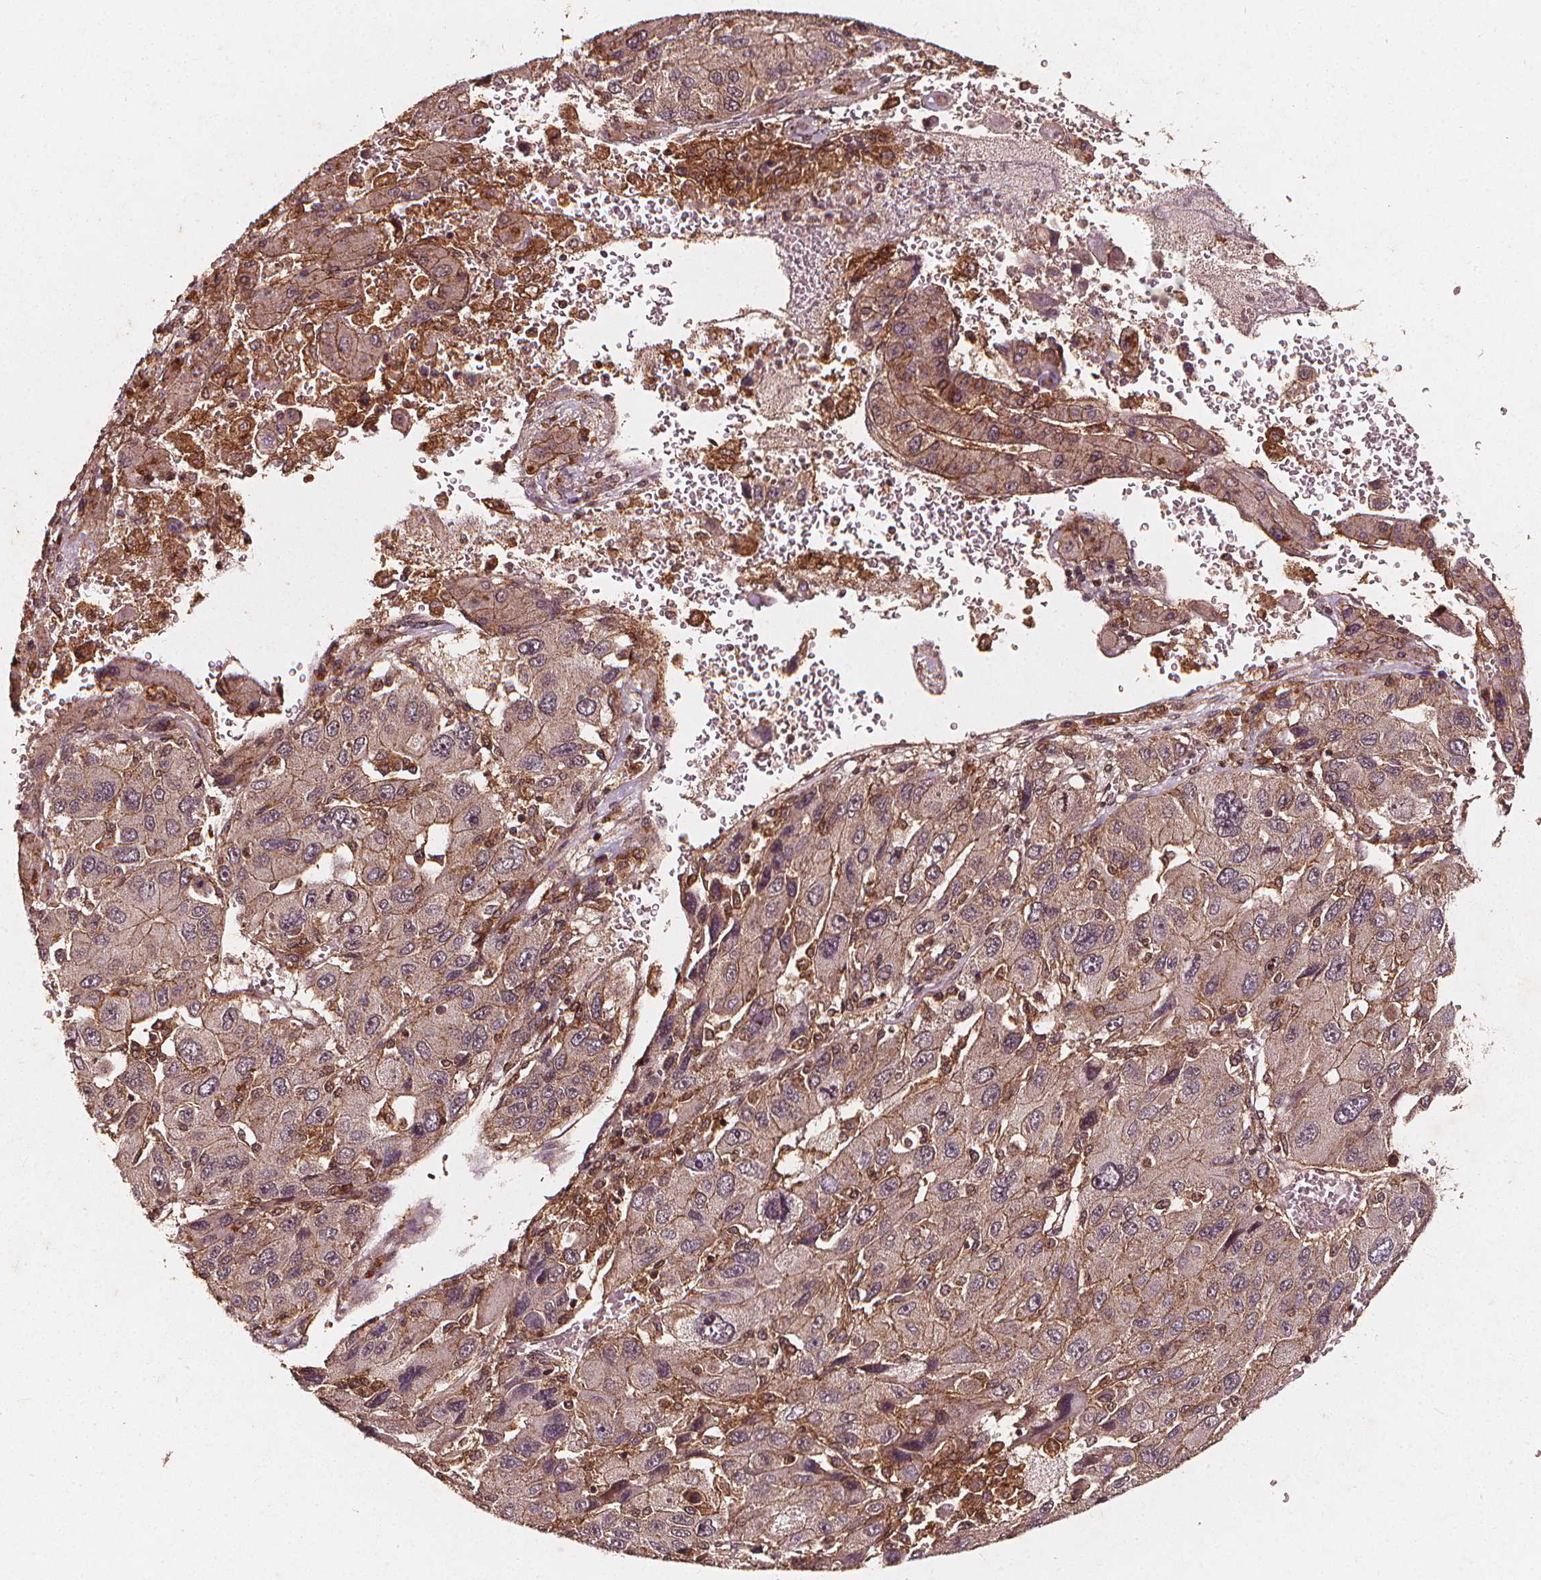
{"staining": {"intensity": "weak", "quantity": "25%-75%", "location": "cytoplasmic/membranous"}, "tissue": "liver cancer", "cell_type": "Tumor cells", "image_type": "cancer", "snomed": [{"axis": "morphology", "description": "Carcinoma, Hepatocellular, NOS"}, {"axis": "topography", "description": "Liver"}], "caption": "Liver cancer (hepatocellular carcinoma) stained for a protein exhibits weak cytoplasmic/membranous positivity in tumor cells. (IHC, brightfield microscopy, high magnification).", "gene": "ABCA1", "patient": {"sex": "female", "age": 41}}